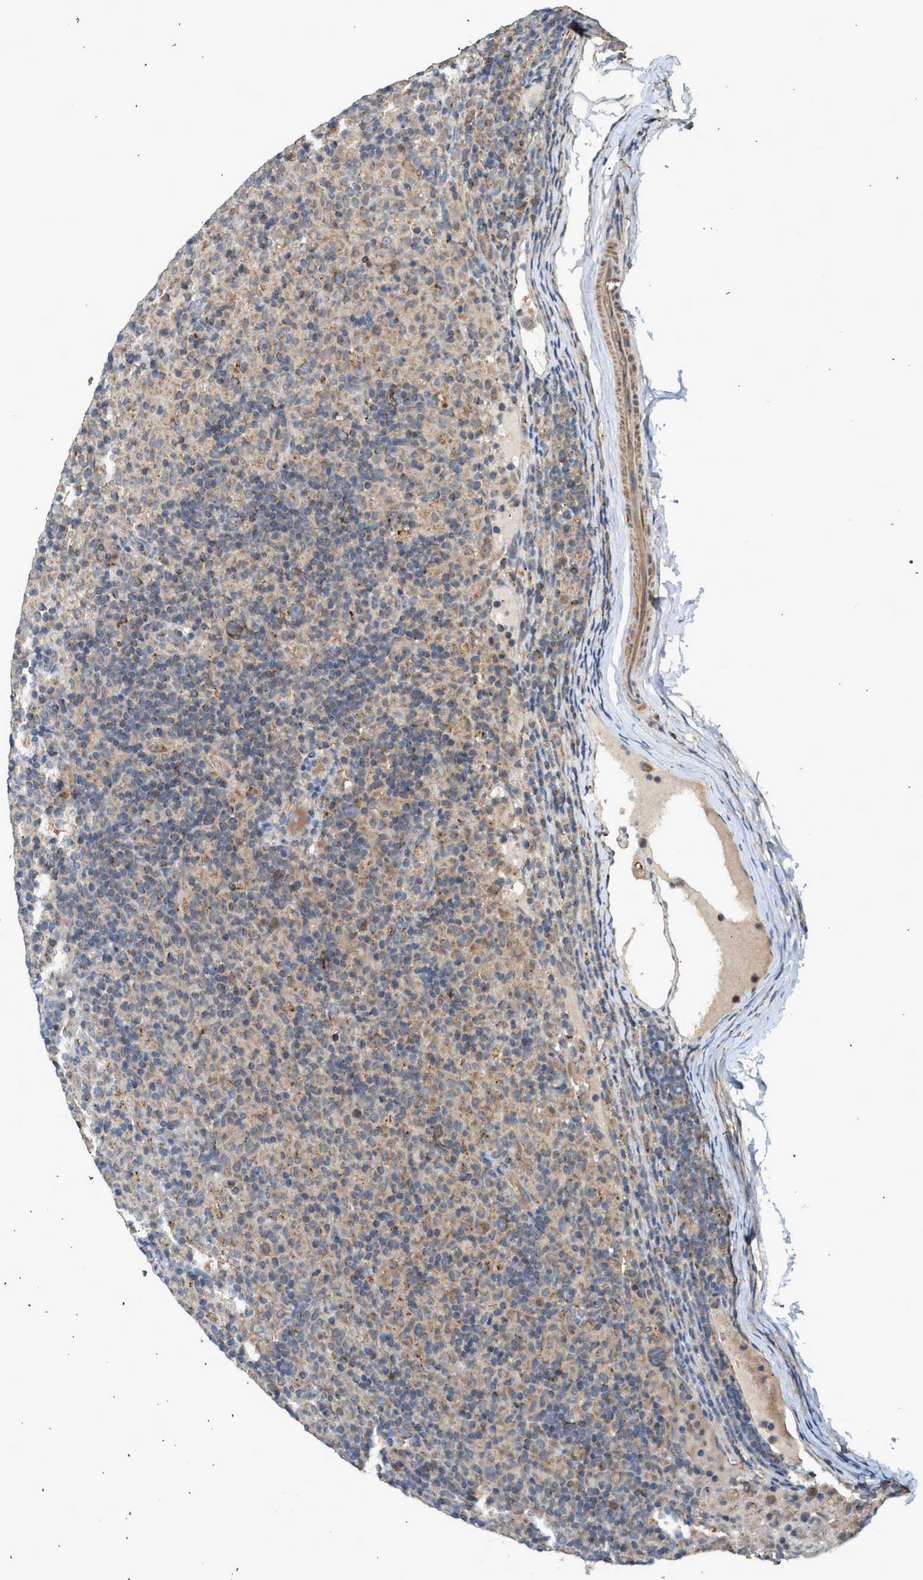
{"staining": {"intensity": "moderate", "quantity": ">75%", "location": "cytoplasmic/membranous"}, "tissue": "lymphoma", "cell_type": "Tumor cells", "image_type": "cancer", "snomed": [{"axis": "morphology", "description": "Hodgkin's disease, NOS"}, {"axis": "topography", "description": "Lymph node"}], "caption": "Tumor cells display moderate cytoplasmic/membranous positivity in approximately >75% of cells in Hodgkin's disease. (DAB IHC, brown staining for protein, blue staining for nuclei).", "gene": "STARD3", "patient": {"sex": "male", "age": 70}}